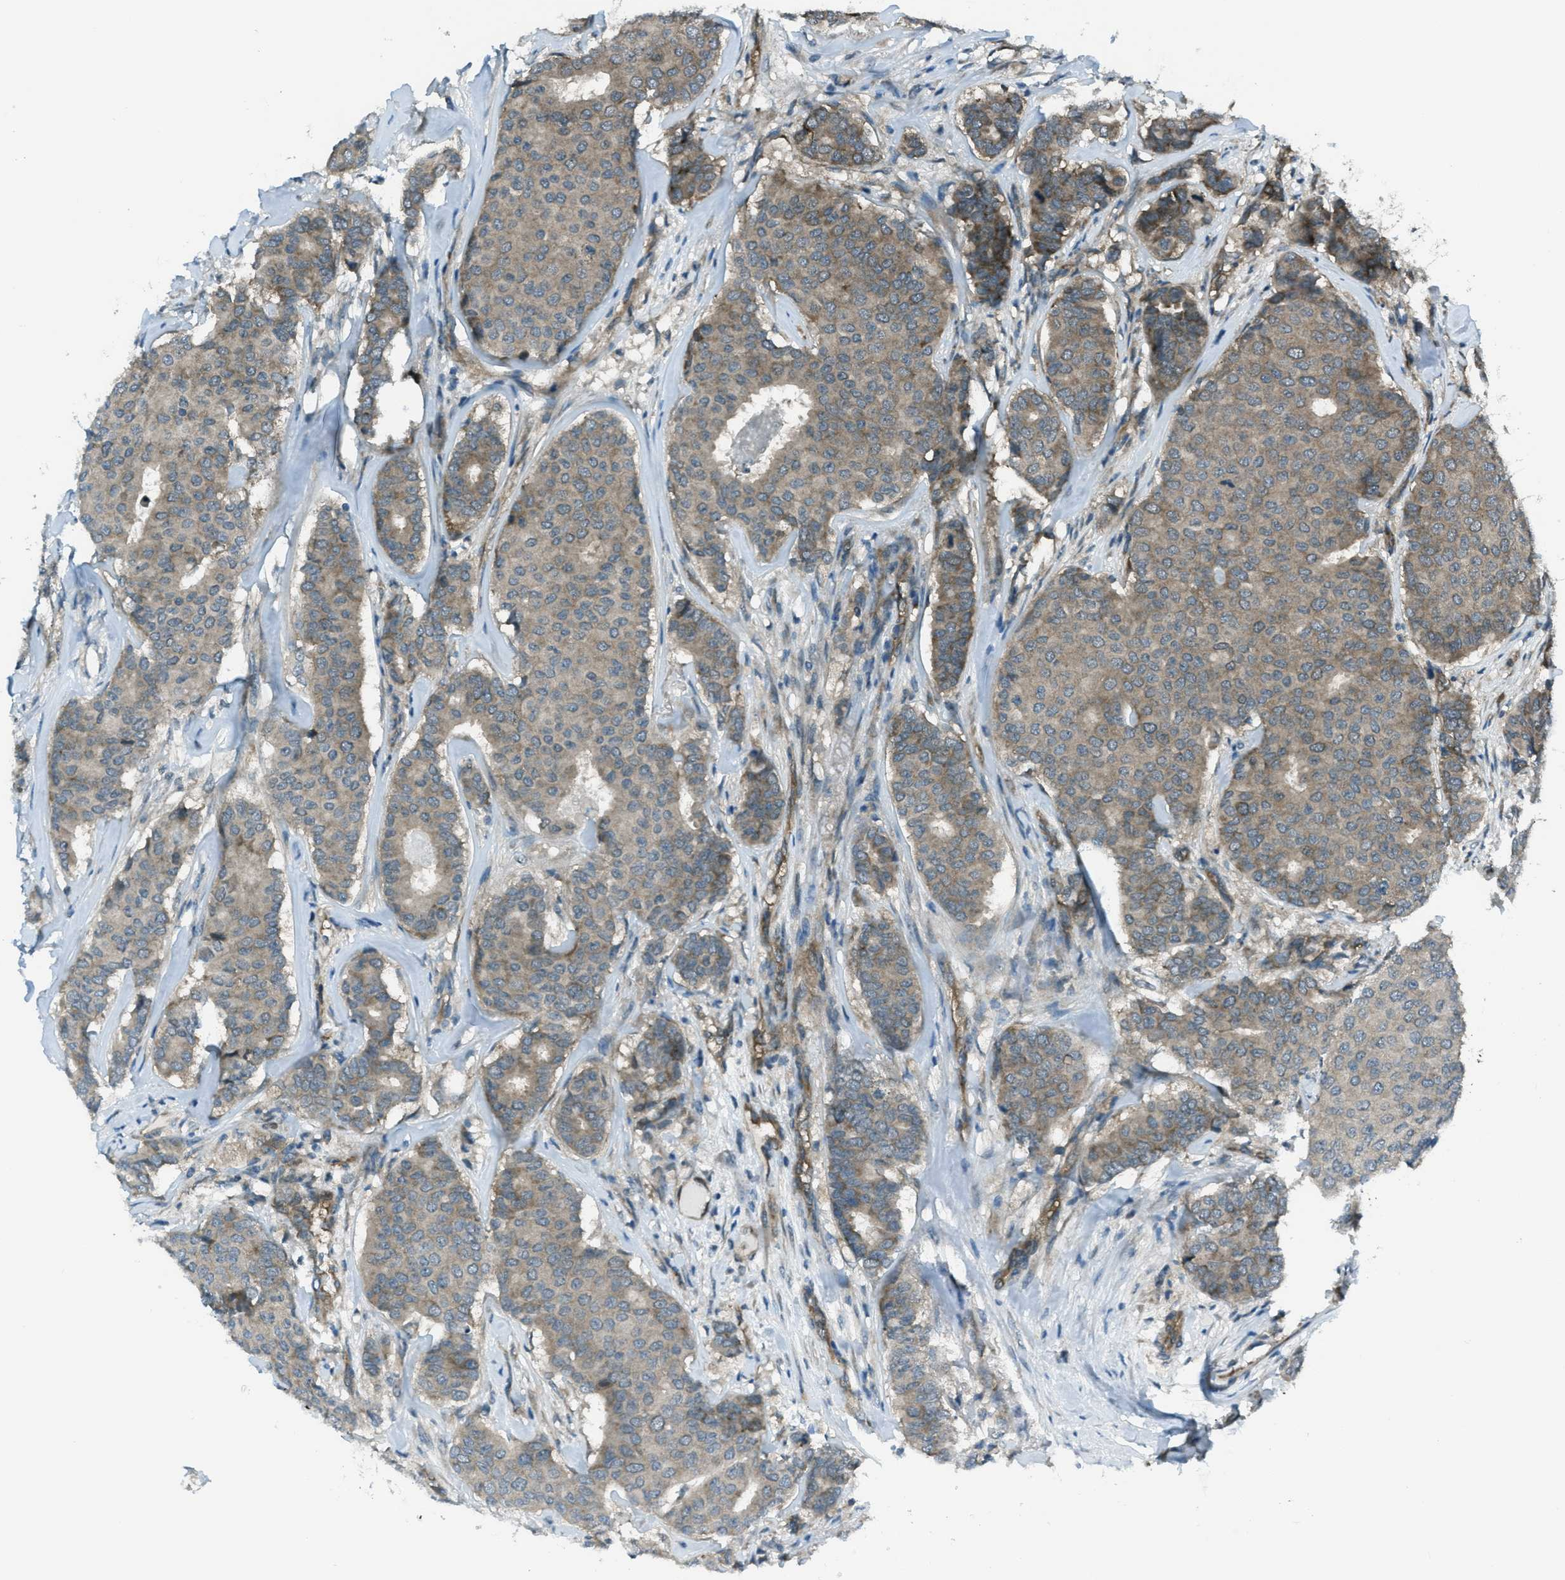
{"staining": {"intensity": "weak", "quantity": ">75%", "location": "cytoplasmic/membranous"}, "tissue": "breast cancer", "cell_type": "Tumor cells", "image_type": "cancer", "snomed": [{"axis": "morphology", "description": "Duct carcinoma"}, {"axis": "topography", "description": "Breast"}], "caption": "Immunohistochemistry image of human breast cancer stained for a protein (brown), which demonstrates low levels of weak cytoplasmic/membranous expression in approximately >75% of tumor cells.", "gene": "ASAP2", "patient": {"sex": "female", "age": 75}}